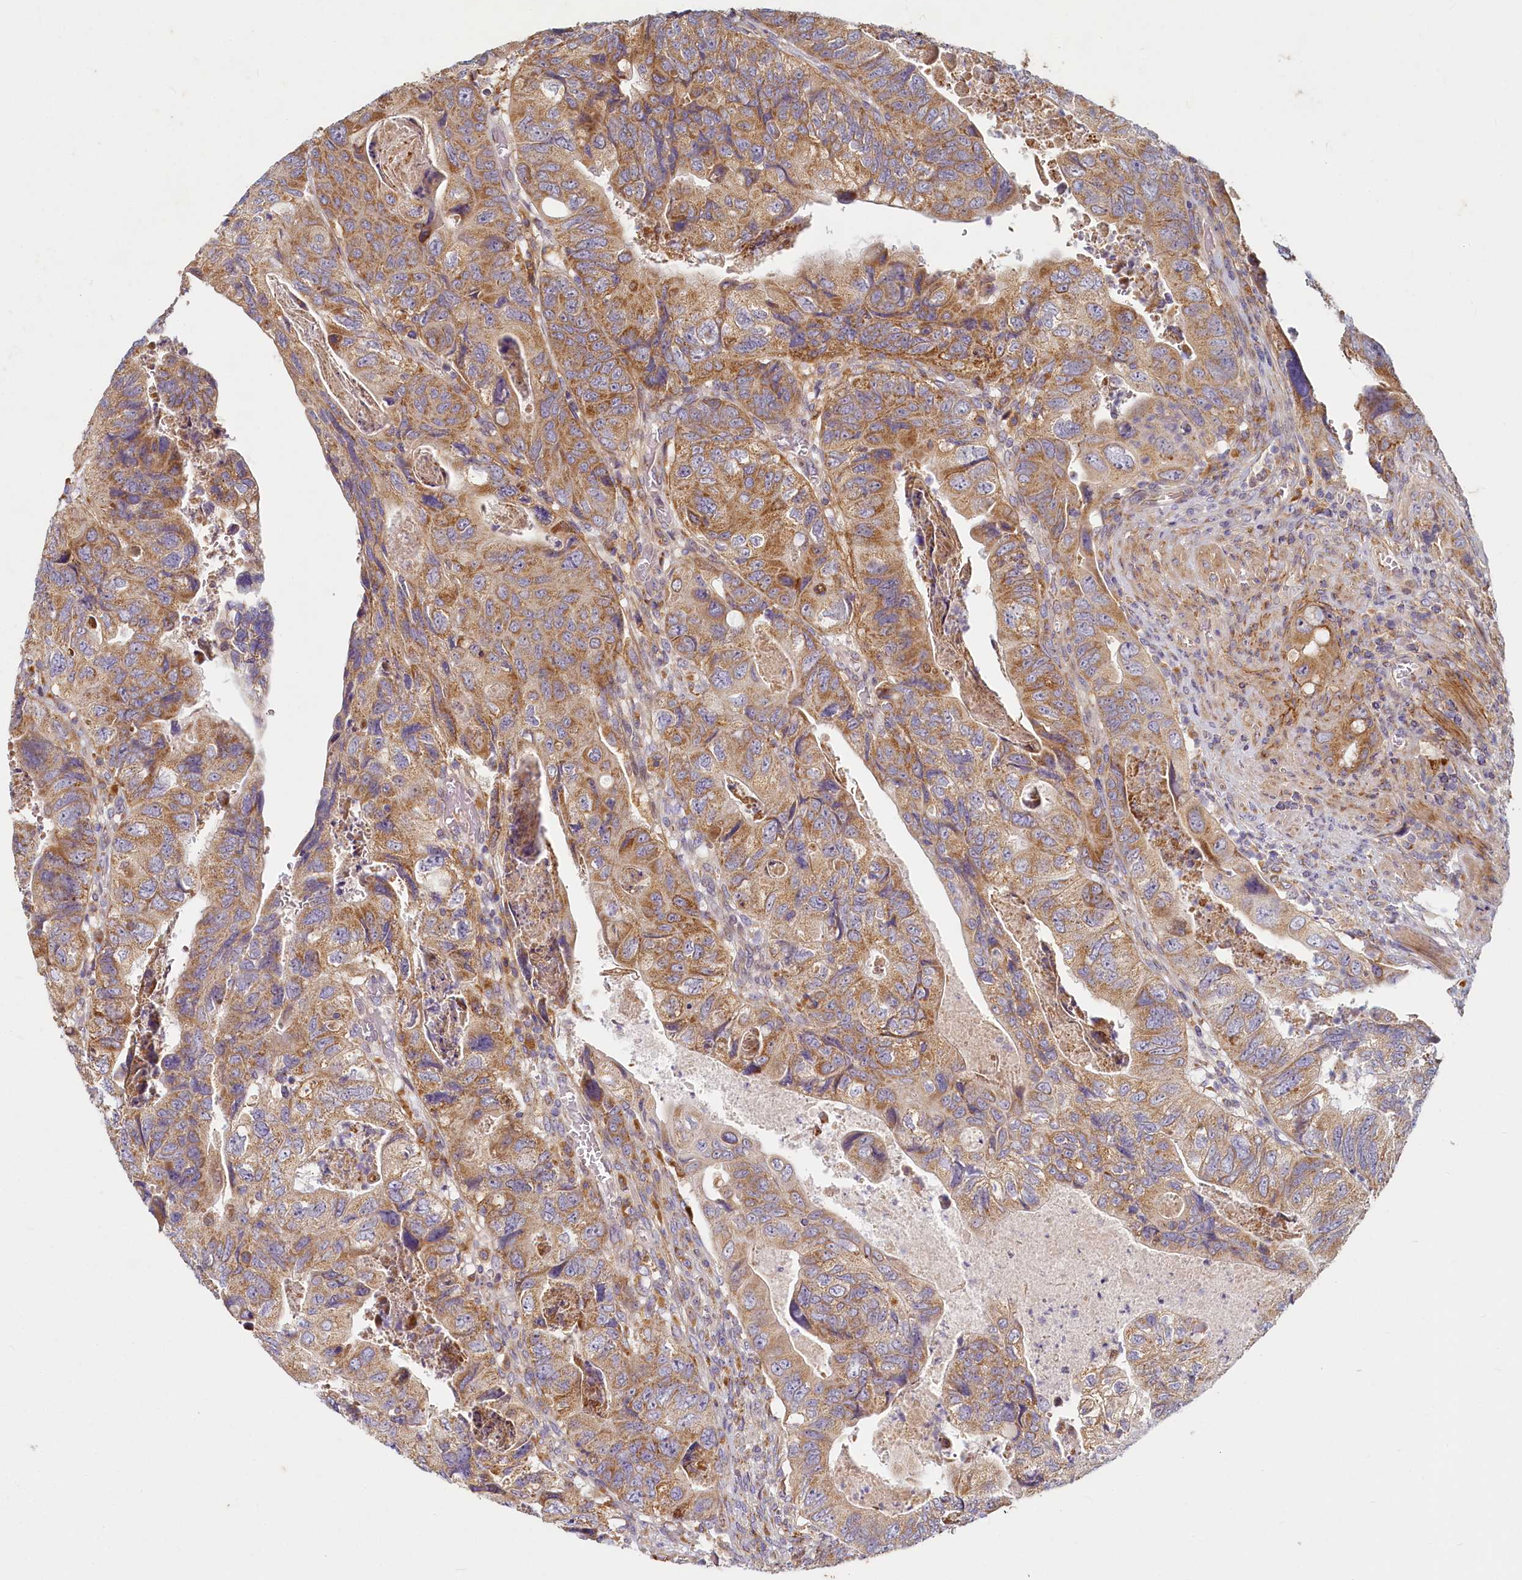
{"staining": {"intensity": "moderate", "quantity": ">75%", "location": "cytoplasmic/membranous"}, "tissue": "colorectal cancer", "cell_type": "Tumor cells", "image_type": "cancer", "snomed": [{"axis": "morphology", "description": "Adenocarcinoma, NOS"}, {"axis": "topography", "description": "Rectum"}], "caption": "Adenocarcinoma (colorectal) stained with a protein marker shows moderate staining in tumor cells.", "gene": "ADCY2", "patient": {"sex": "male", "age": 63}}